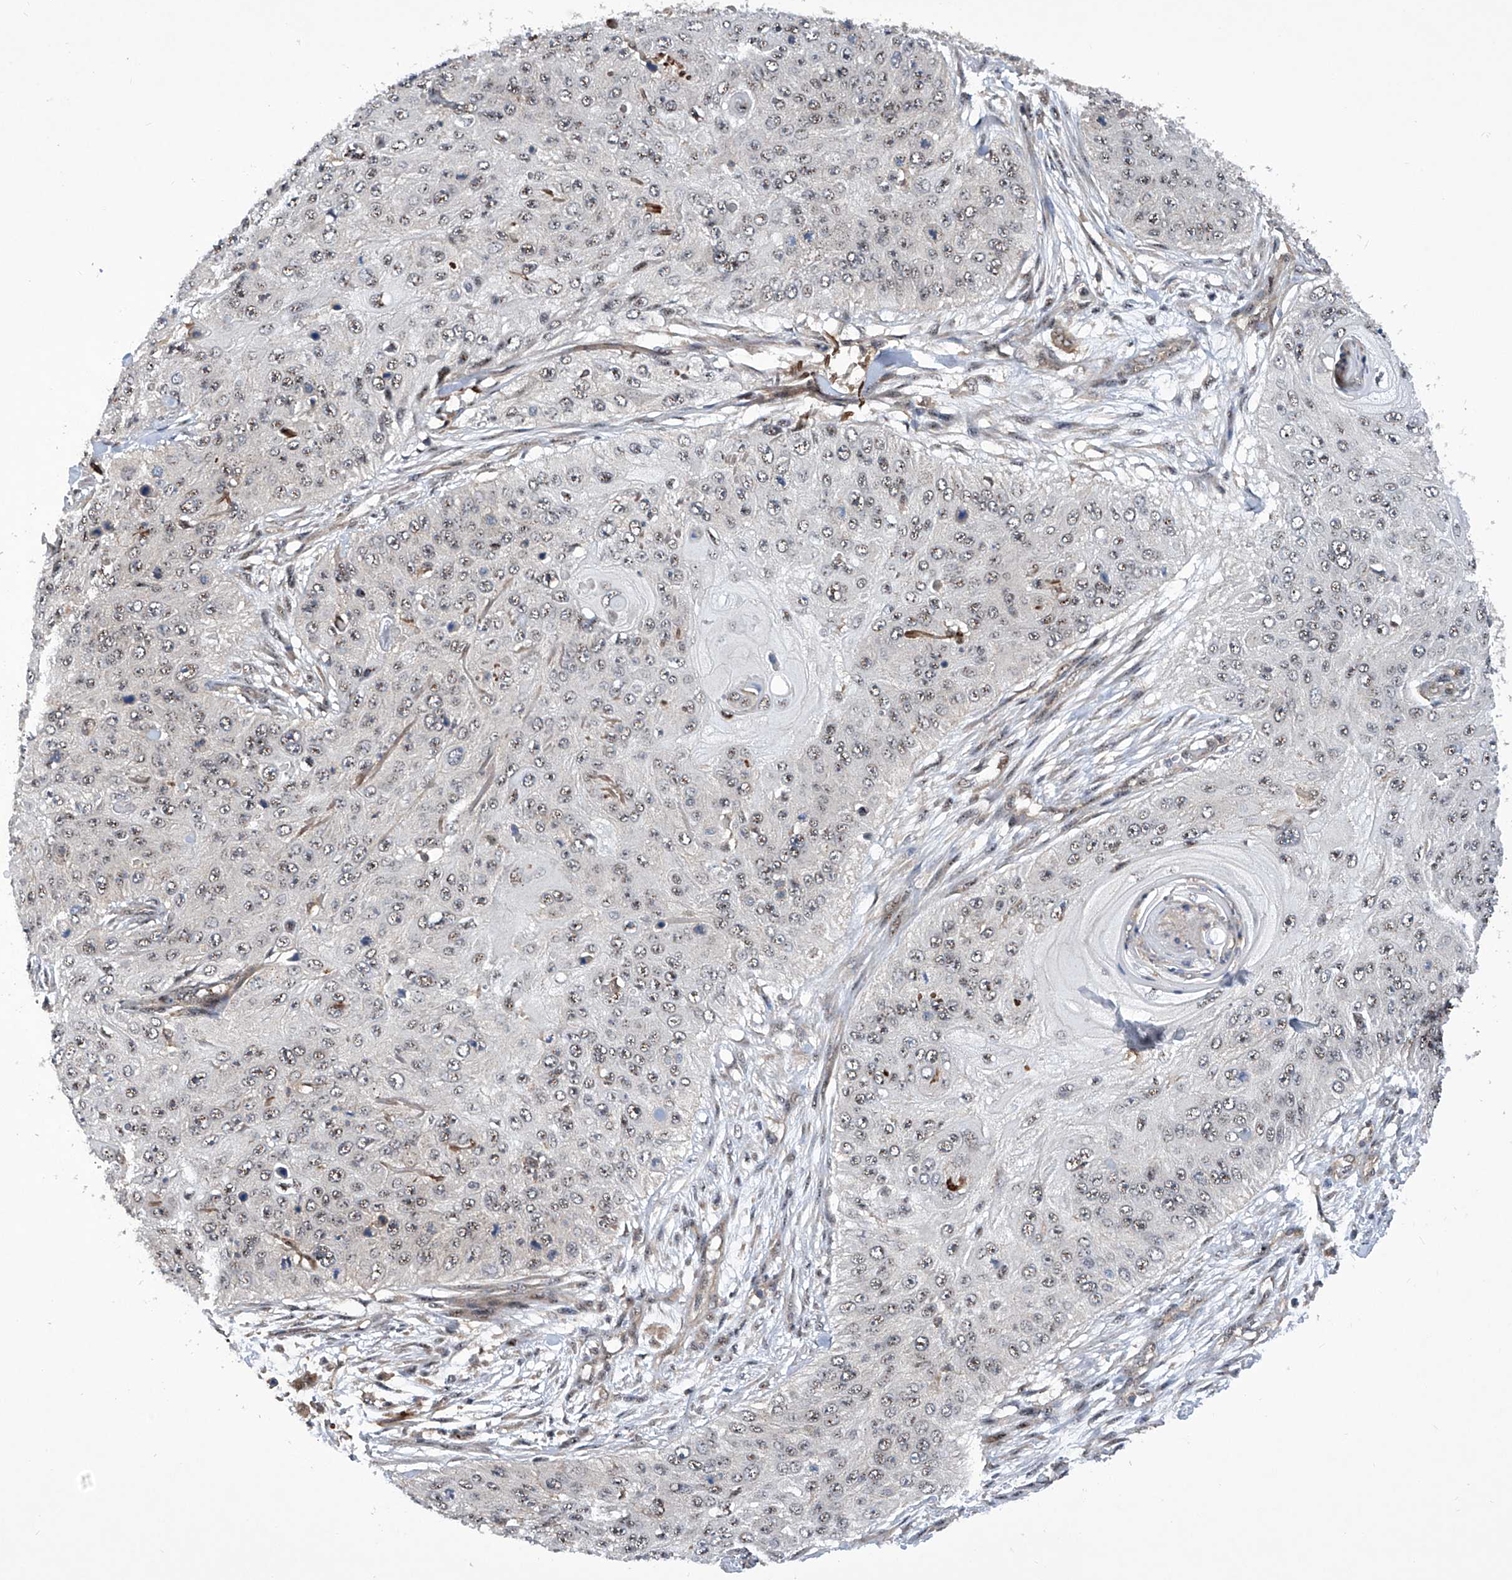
{"staining": {"intensity": "negative", "quantity": "none", "location": "none"}, "tissue": "skin cancer", "cell_type": "Tumor cells", "image_type": "cancer", "snomed": [{"axis": "morphology", "description": "Squamous cell carcinoma, NOS"}, {"axis": "topography", "description": "Skin"}], "caption": "Tumor cells are negative for brown protein staining in skin cancer (squamous cell carcinoma). (DAB (3,3'-diaminobenzidine) IHC with hematoxylin counter stain).", "gene": "CISH", "patient": {"sex": "female", "age": 80}}